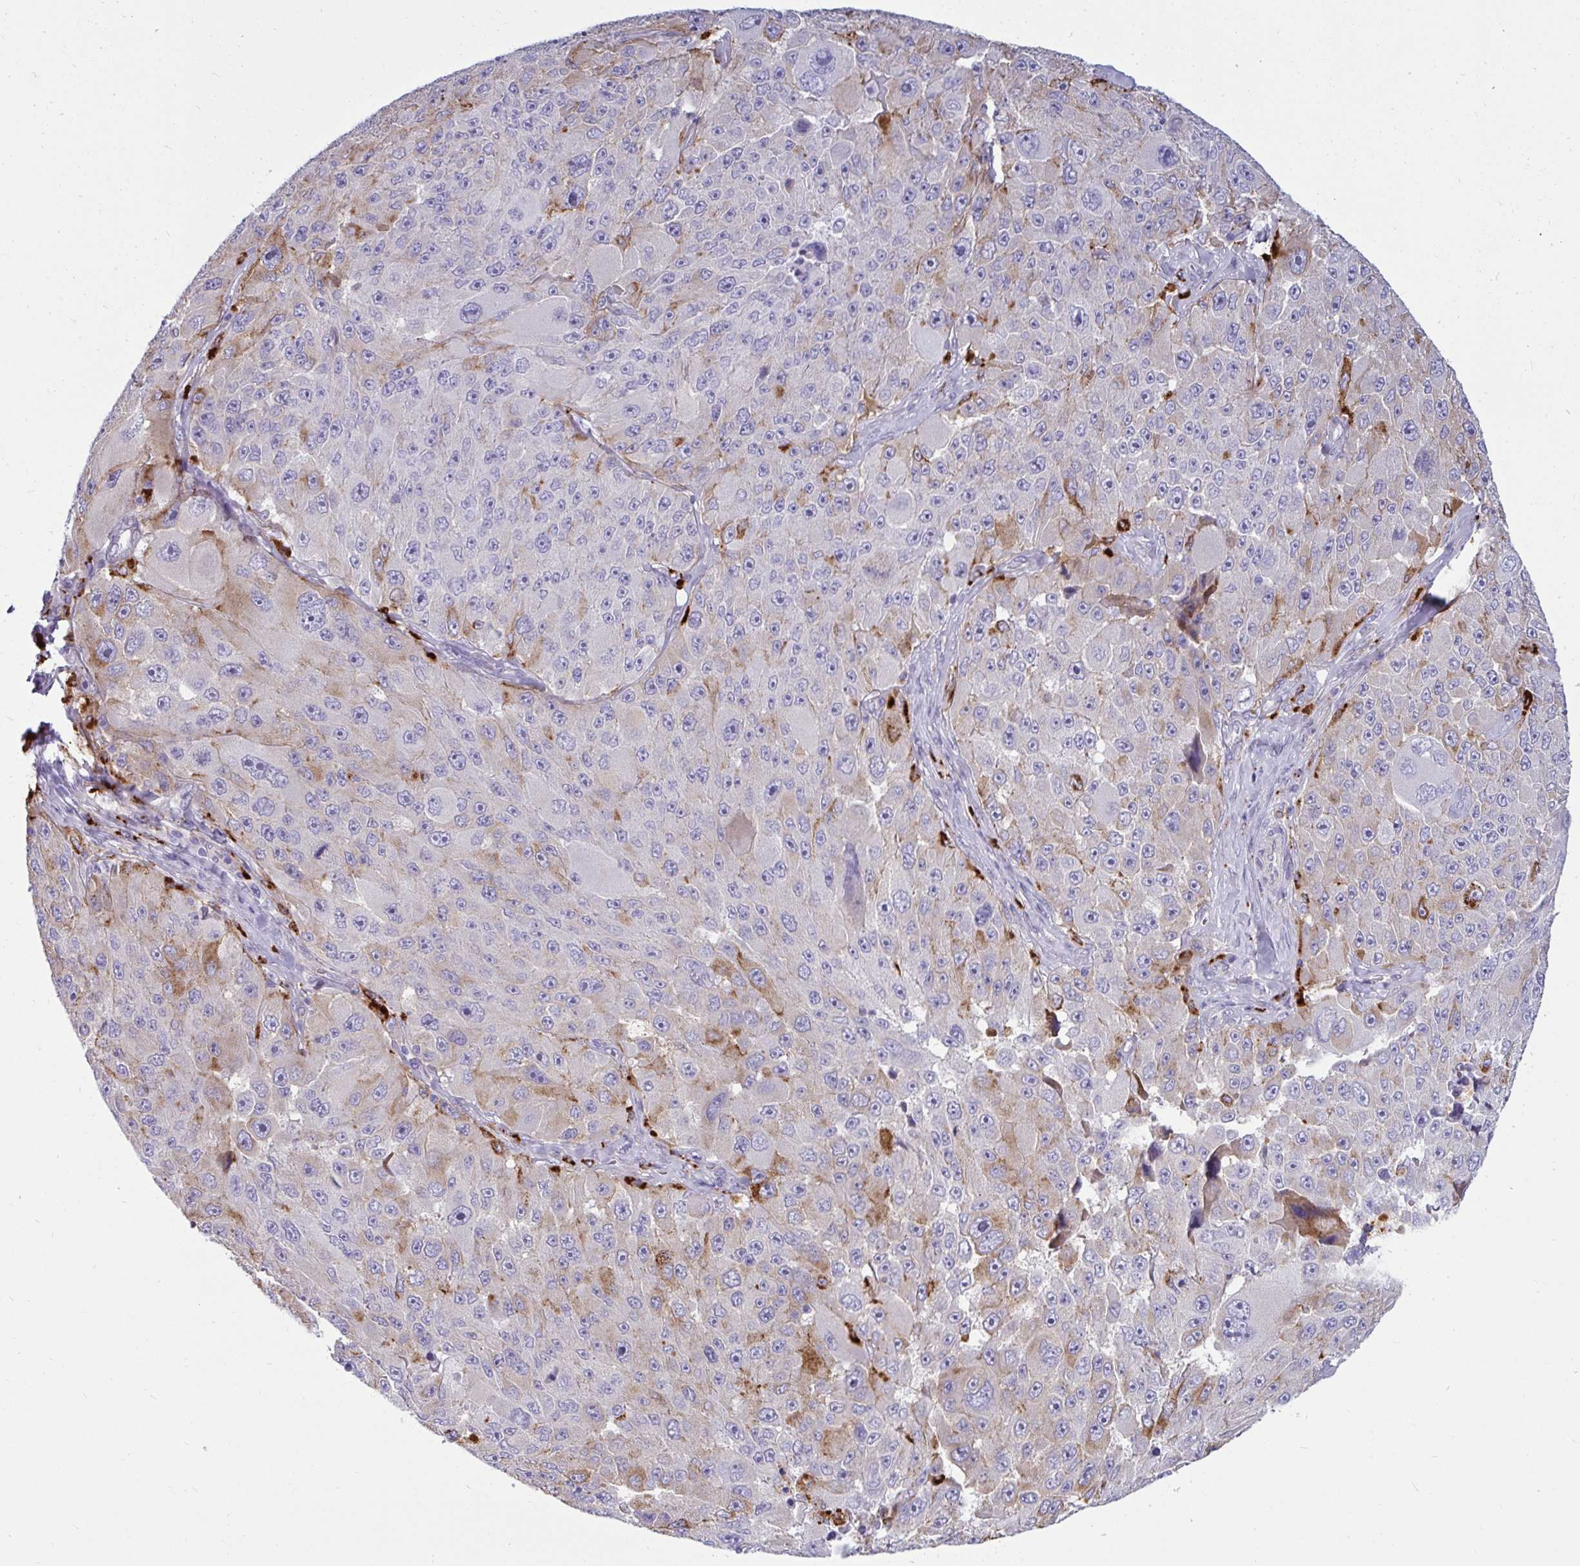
{"staining": {"intensity": "moderate", "quantity": "<25%", "location": "cytoplasmic/membranous"}, "tissue": "melanoma", "cell_type": "Tumor cells", "image_type": "cancer", "snomed": [{"axis": "morphology", "description": "Malignant melanoma, Metastatic site"}, {"axis": "topography", "description": "Lymph node"}], "caption": "A brown stain highlights moderate cytoplasmic/membranous staining of a protein in human malignant melanoma (metastatic site) tumor cells.", "gene": "CTSZ", "patient": {"sex": "male", "age": 62}}